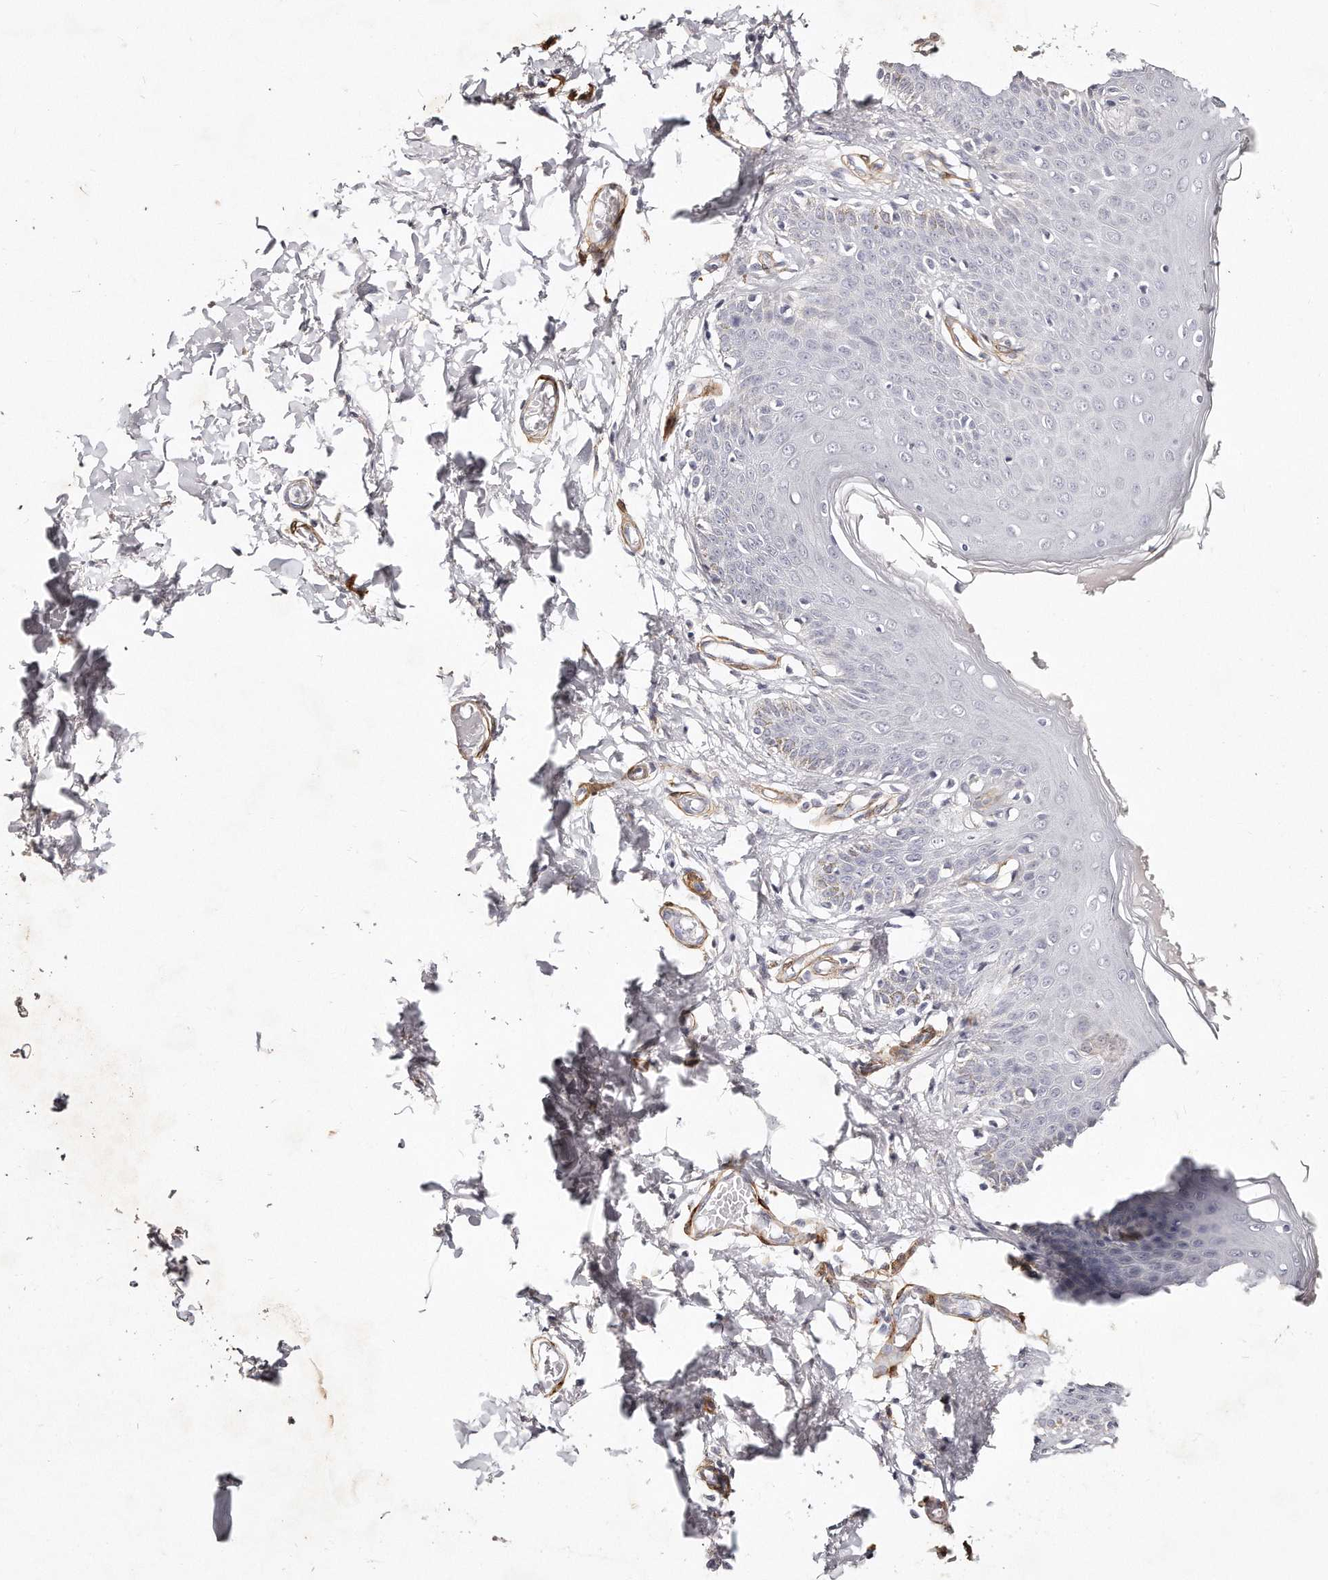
{"staining": {"intensity": "negative", "quantity": "none", "location": "none"}, "tissue": "skin", "cell_type": "Epidermal cells", "image_type": "normal", "snomed": [{"axis": "morphology", "description": "Normal tissue, NOS"}, {"axis": "topography", "description": "Vulva"}], "caption": "This is an IHC photomicrograph of unremarkable human skin. There is no positivity in epidermal cells.", "gene": "LMOD1", "patient": {"sex": "female", "age": 66}}